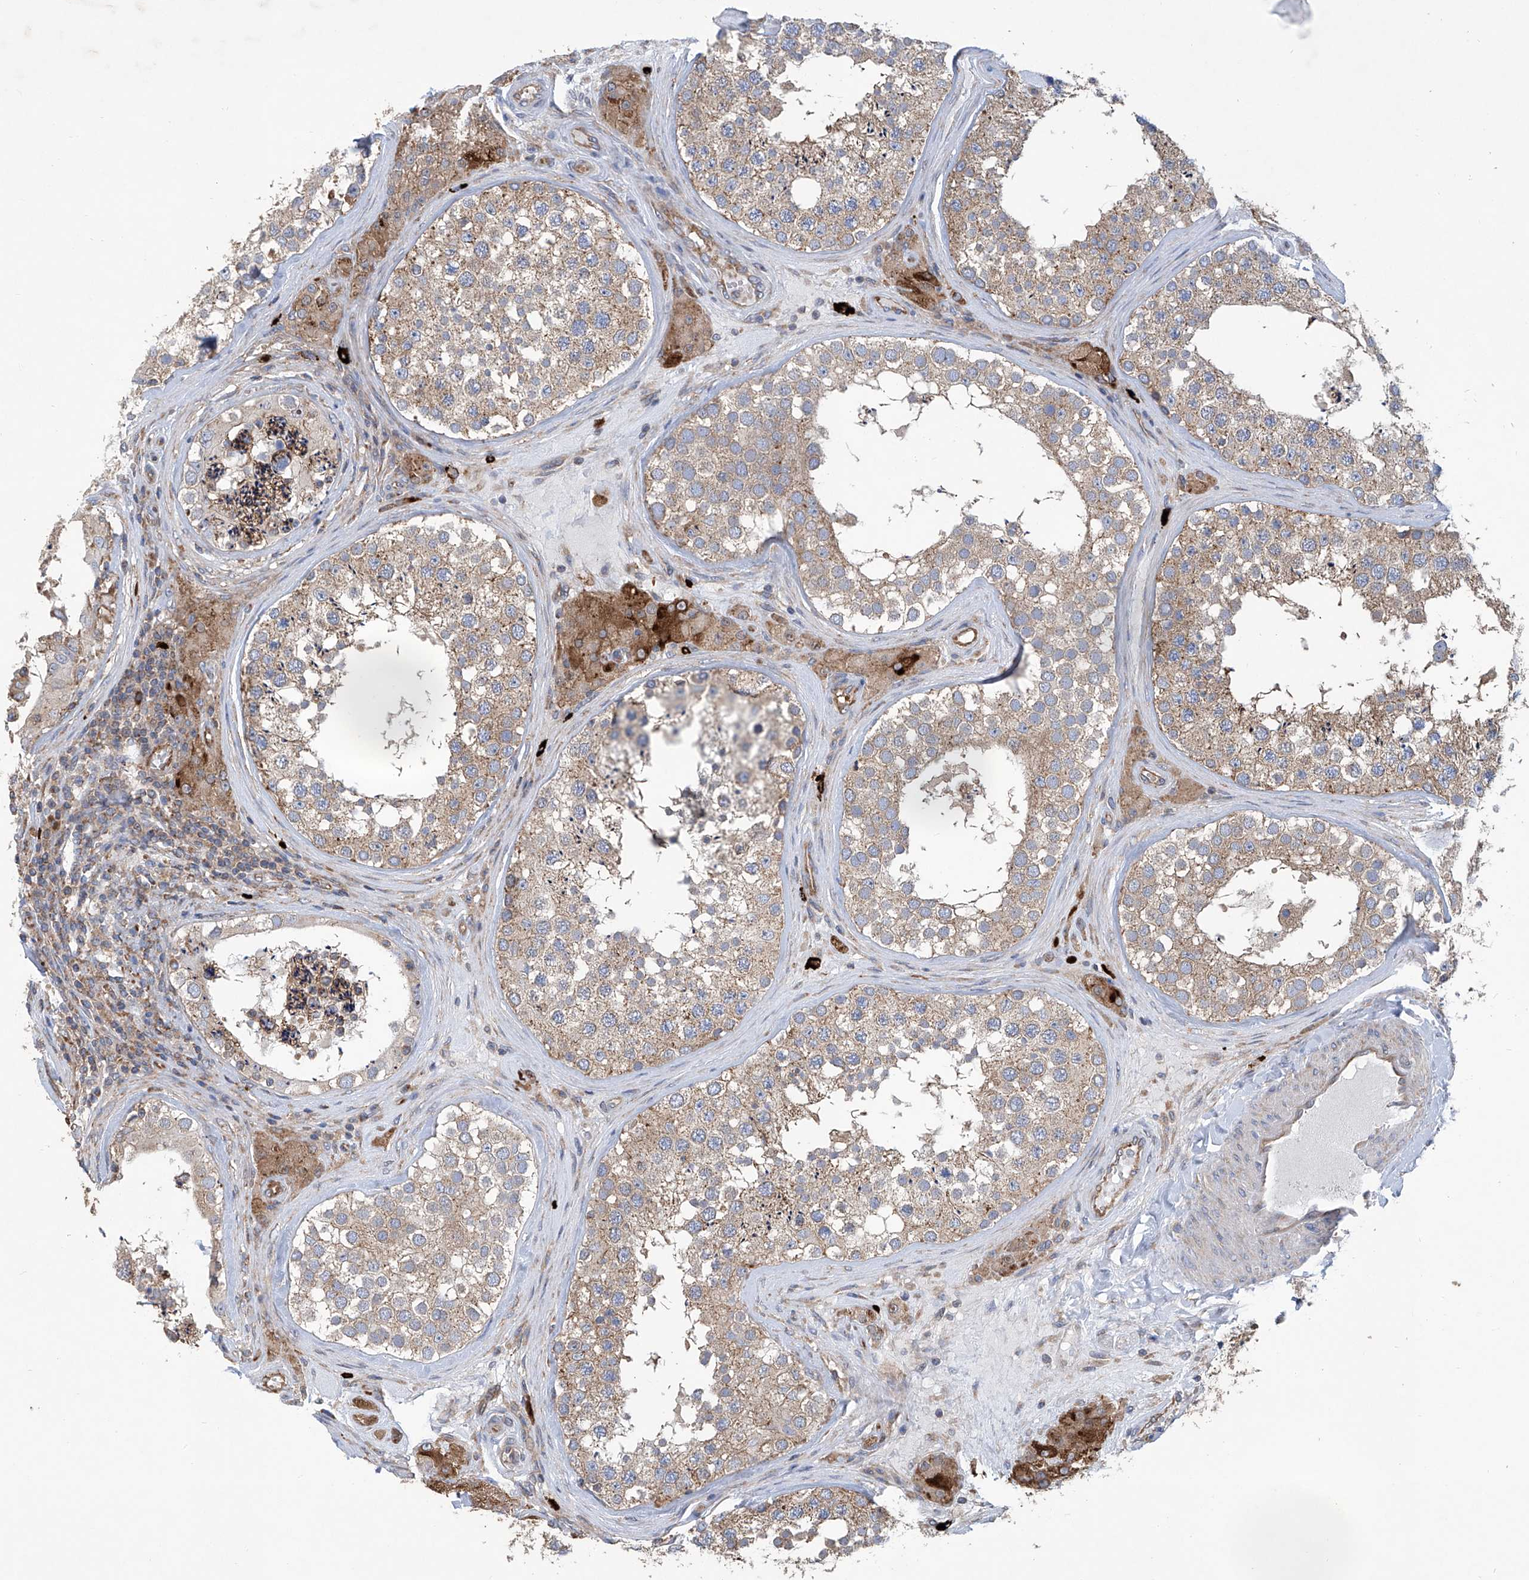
{"staining": {"intensity": "moderate", "quantity": ">75%", "location": "cytoplasmic/membranous"}, "tissue": "testis", "cell_type": "Cells in seminiferous ducts", "image_type": "normal", "snomed": [{"axis": "morphology", "description": "Normal tissue, NOS"}, {"axis": "topography", "description": "Testis"}], "caption": "High-power microscopy captured an immunohistochemistry (IHC) image of normal testis, revealing moderate cytoplasmic/membranous staining in about >75% of cells in seminiferous ducts.", "gene": "SENP2", "patient": {"sex": "male", "age": 46}}